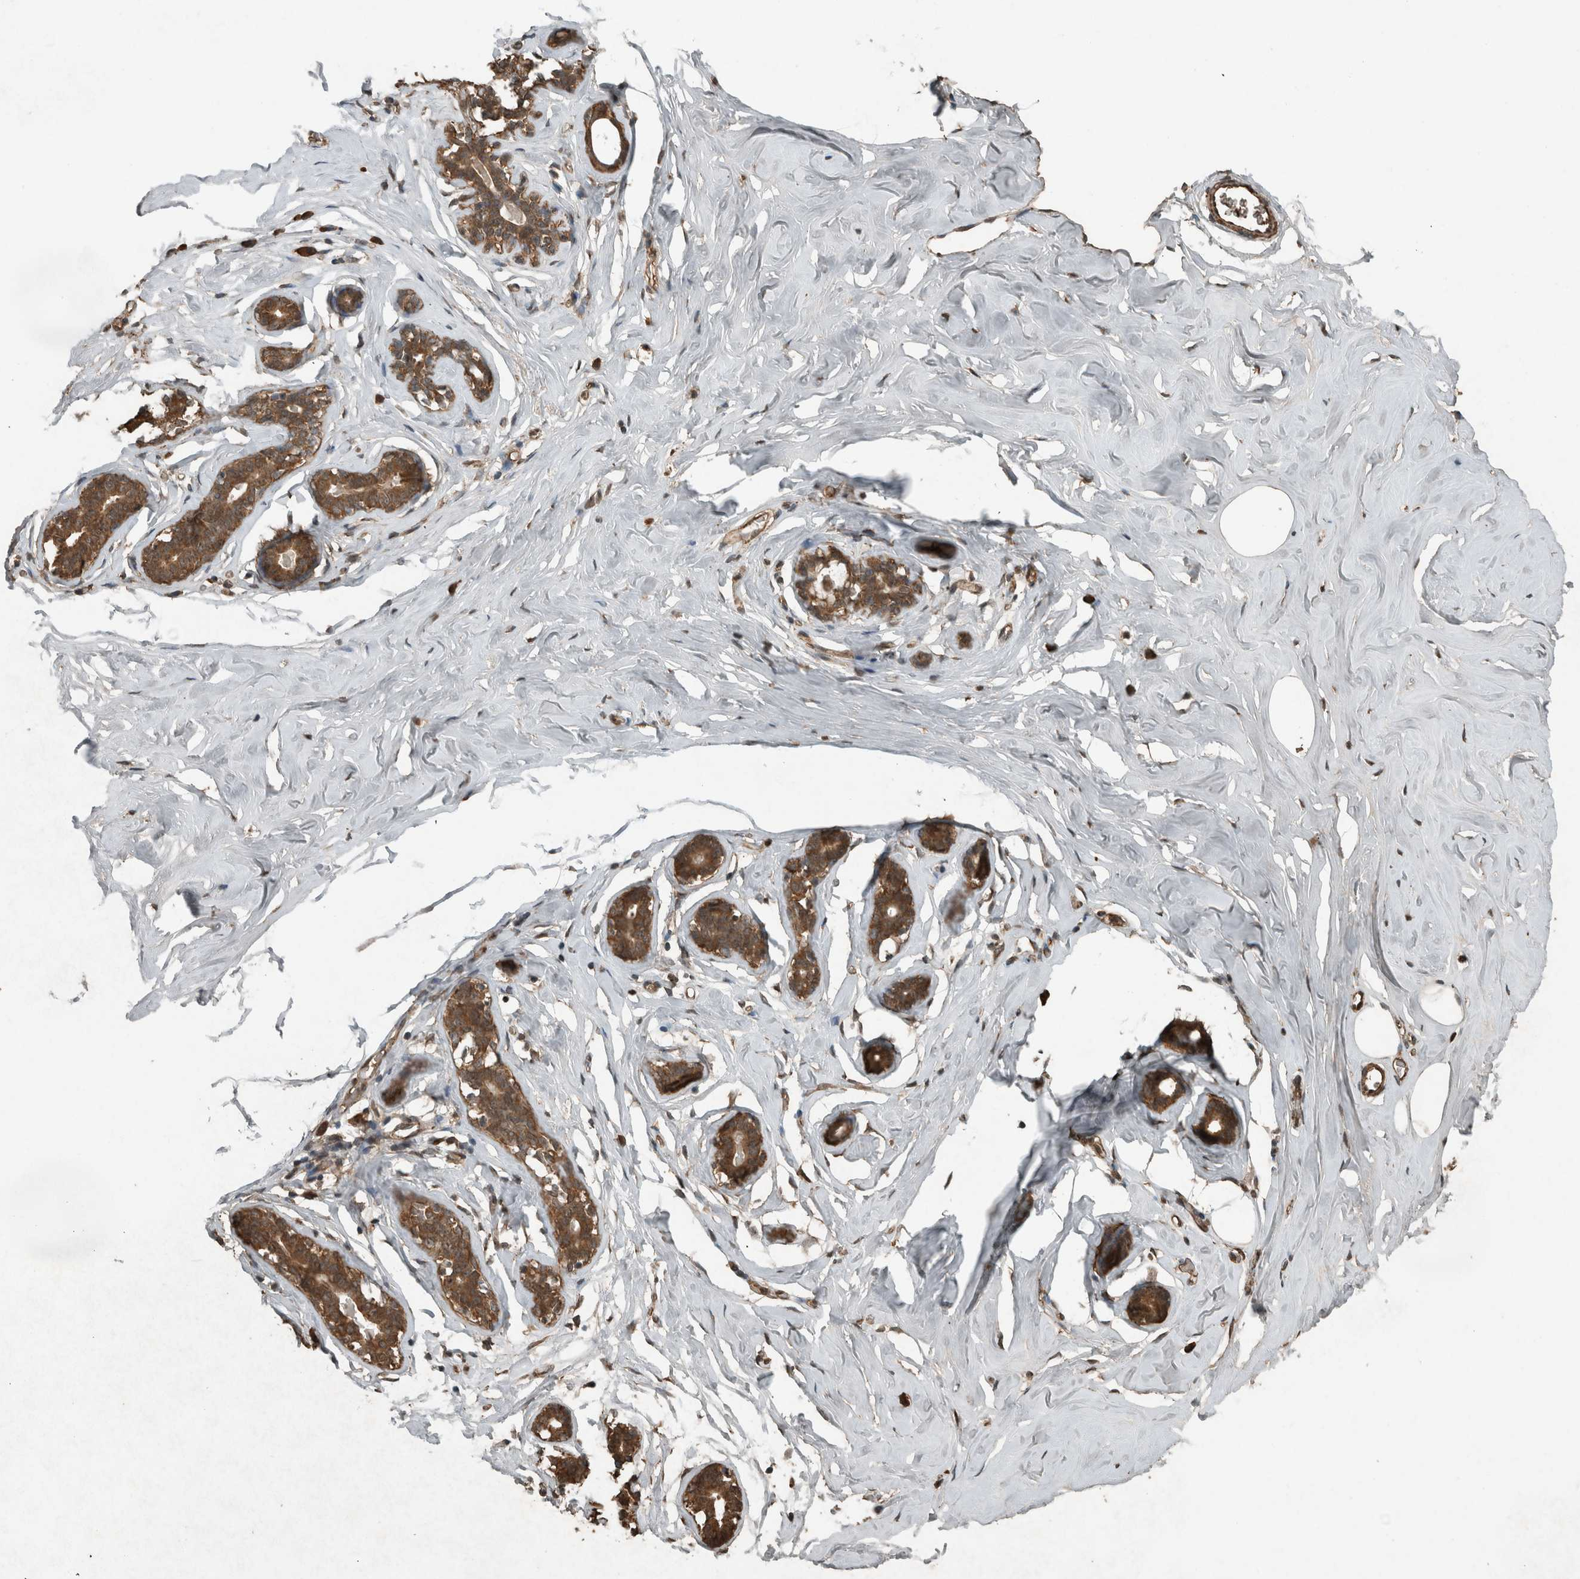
{"staining": {"intensity": "moderate", "quantity": ">75%", "location": "cytoplasmic/membranous"}, "tissue": "soft tissue", "cell_type": "Fibroblasts", "image_type": "normal", "snomed": [{"axis": "morphology", "description": "Normal tissue, NOS"}, {"axis": "morphology", "description": "Fibrosis, NOS"}, {"axis": "topography", "description": "Breast"}, {"axis": "topography", "description": "Adipose tissue"}], "caption": "IHC of unremarkable human soft tissue demonstrates medium levels of moderate cytoplasmic/membranous staining in approximately >75% of fibroblasts.", "gene": "ARHGEF12", "patient": {"sex": "female", "age": 39}}